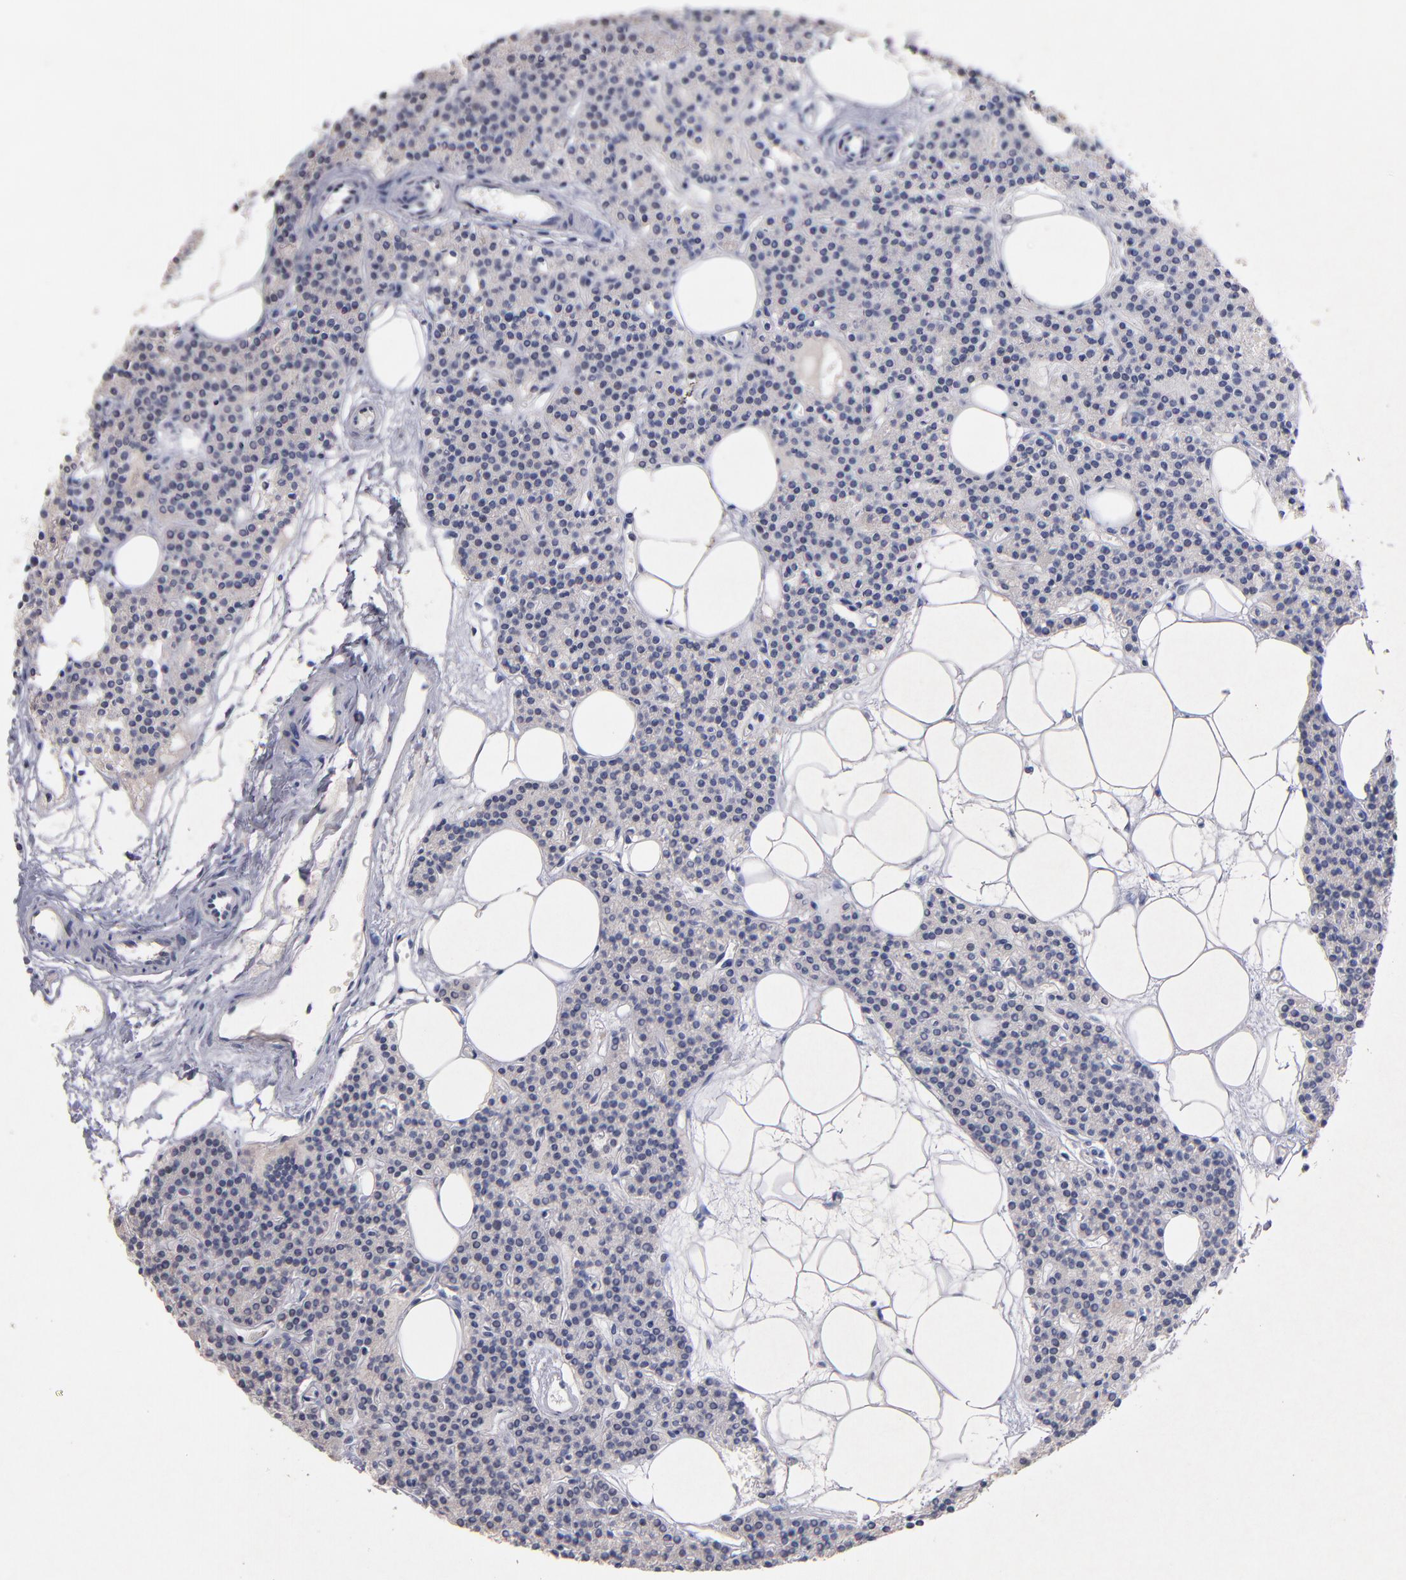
{"staining": {"intensity": "negative", "quantity": "none", "location": "none"}, "tissue": "parathyroid gland", "cell_type": "Glandular cells", "image_type": "normal", "snomed": [{"axis": "morphology", "description": "Normal tissue, NOS"}, {"axis": "topography", "description": "Parathyroid gland"}], "caption": "This is a histopathology image of IHC staining of benign parathyroid gland, which shows no staining in glandular cells. (Stains: DAB (3,3'-diaminobenzidine) immunohistochemistry (IHC) with hematoxylin counter stain, Microscopy: brightfield microscopy at high magnification).", "gene": "RAF1", "patient": {"sex": "male", "age": 24}}